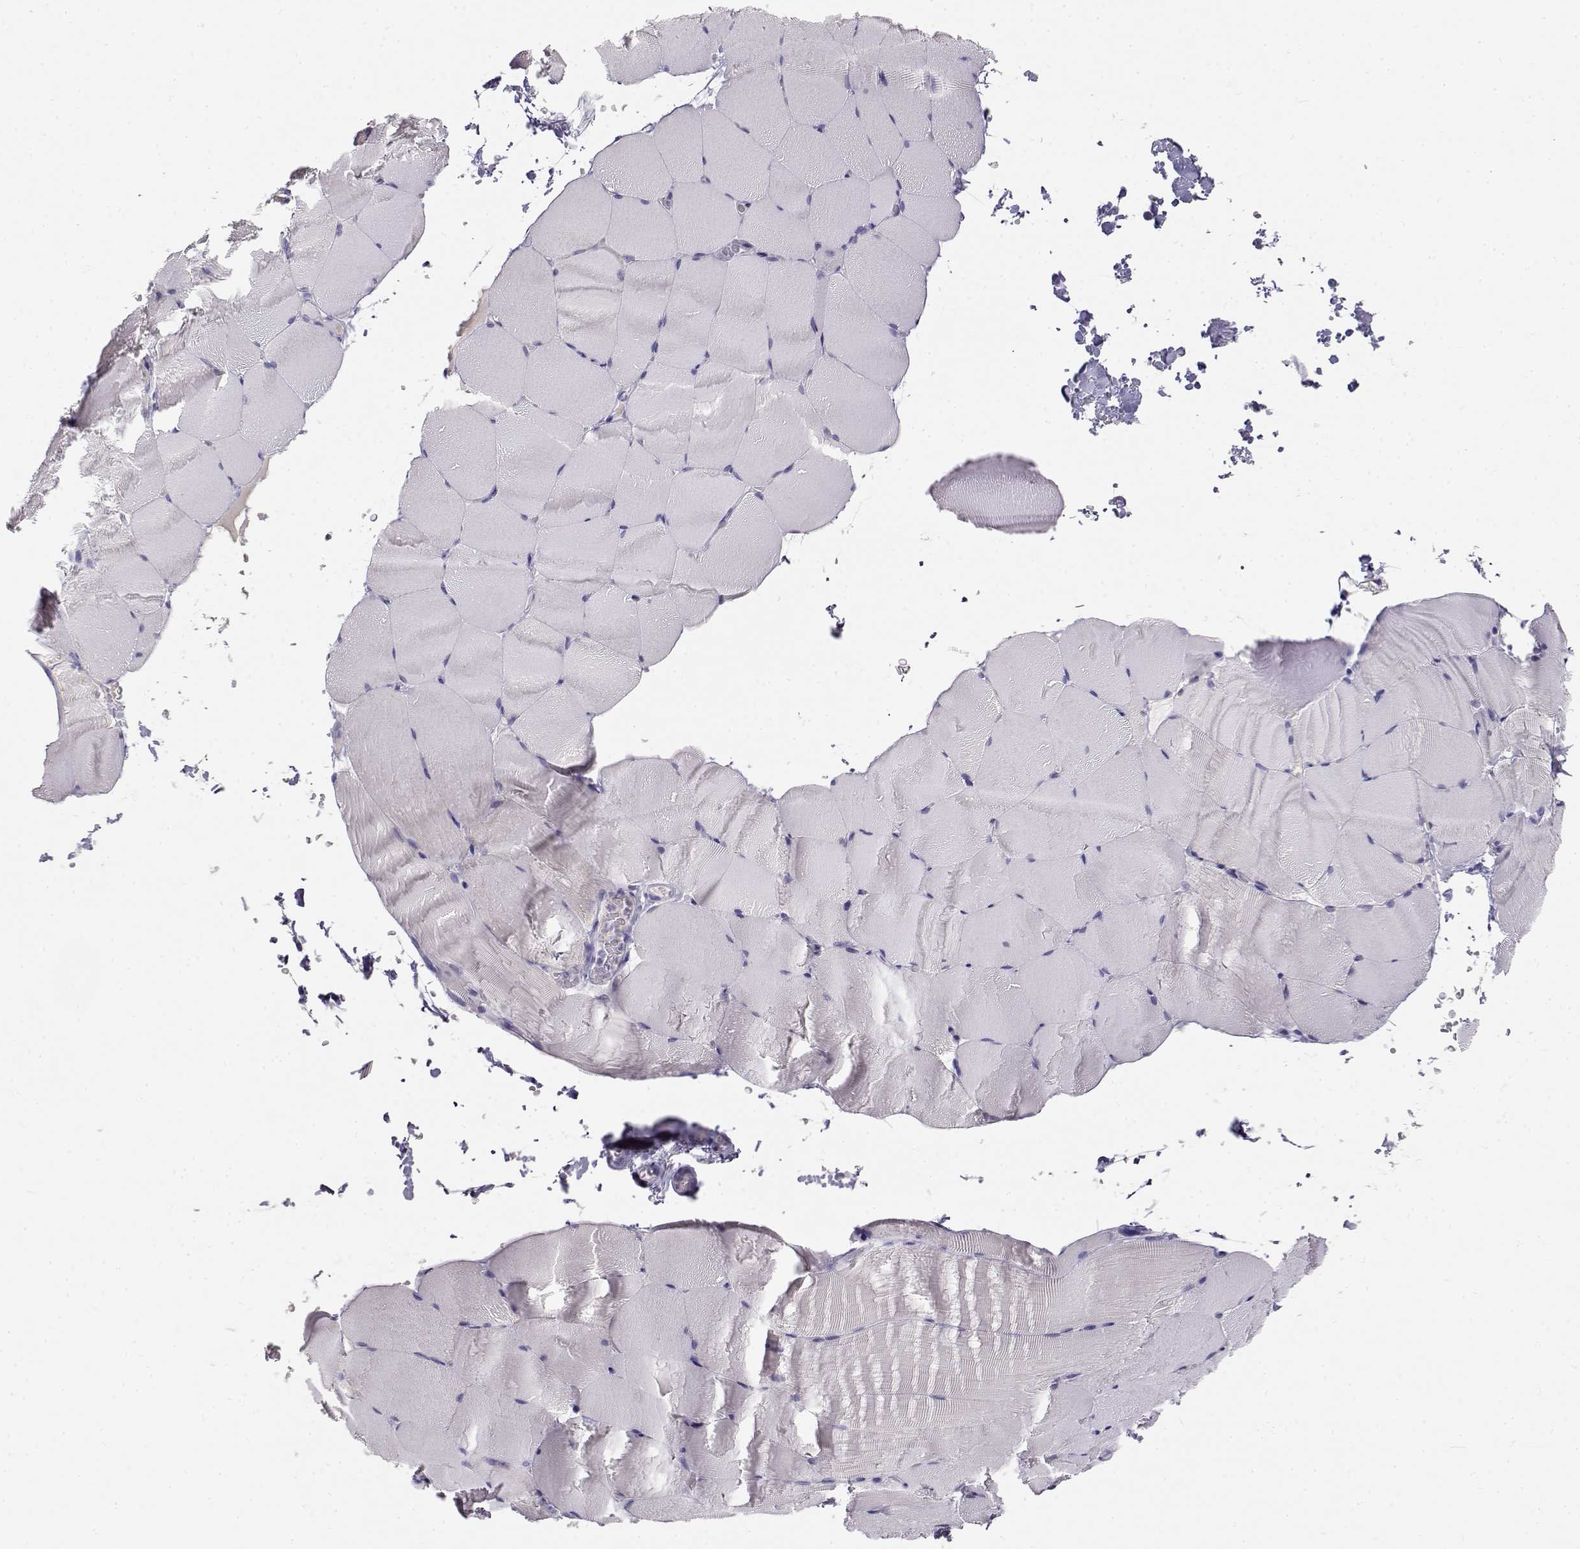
{"staining": {"intensity": "negative", "quantity": "none", "location": "none"}, "tissue": "skeletal muscle", "cell_type": "Myocytes", "image_type": "normal", "snomed": [{"axis": "morphology", "description": "Normal tissue, NOS"}, {"axis": "topography", "description": "Skeletal muscle"}], "caption": "This micrograph is of unremarkable skeletal muscle stained with immunohistochemistry (IHC) to label a protein in brown with the nuclei are counter-stained blue. There is no staining in myocytes.", "gene": "GPR174", "patient": {"sex": "female", "age": 37}}